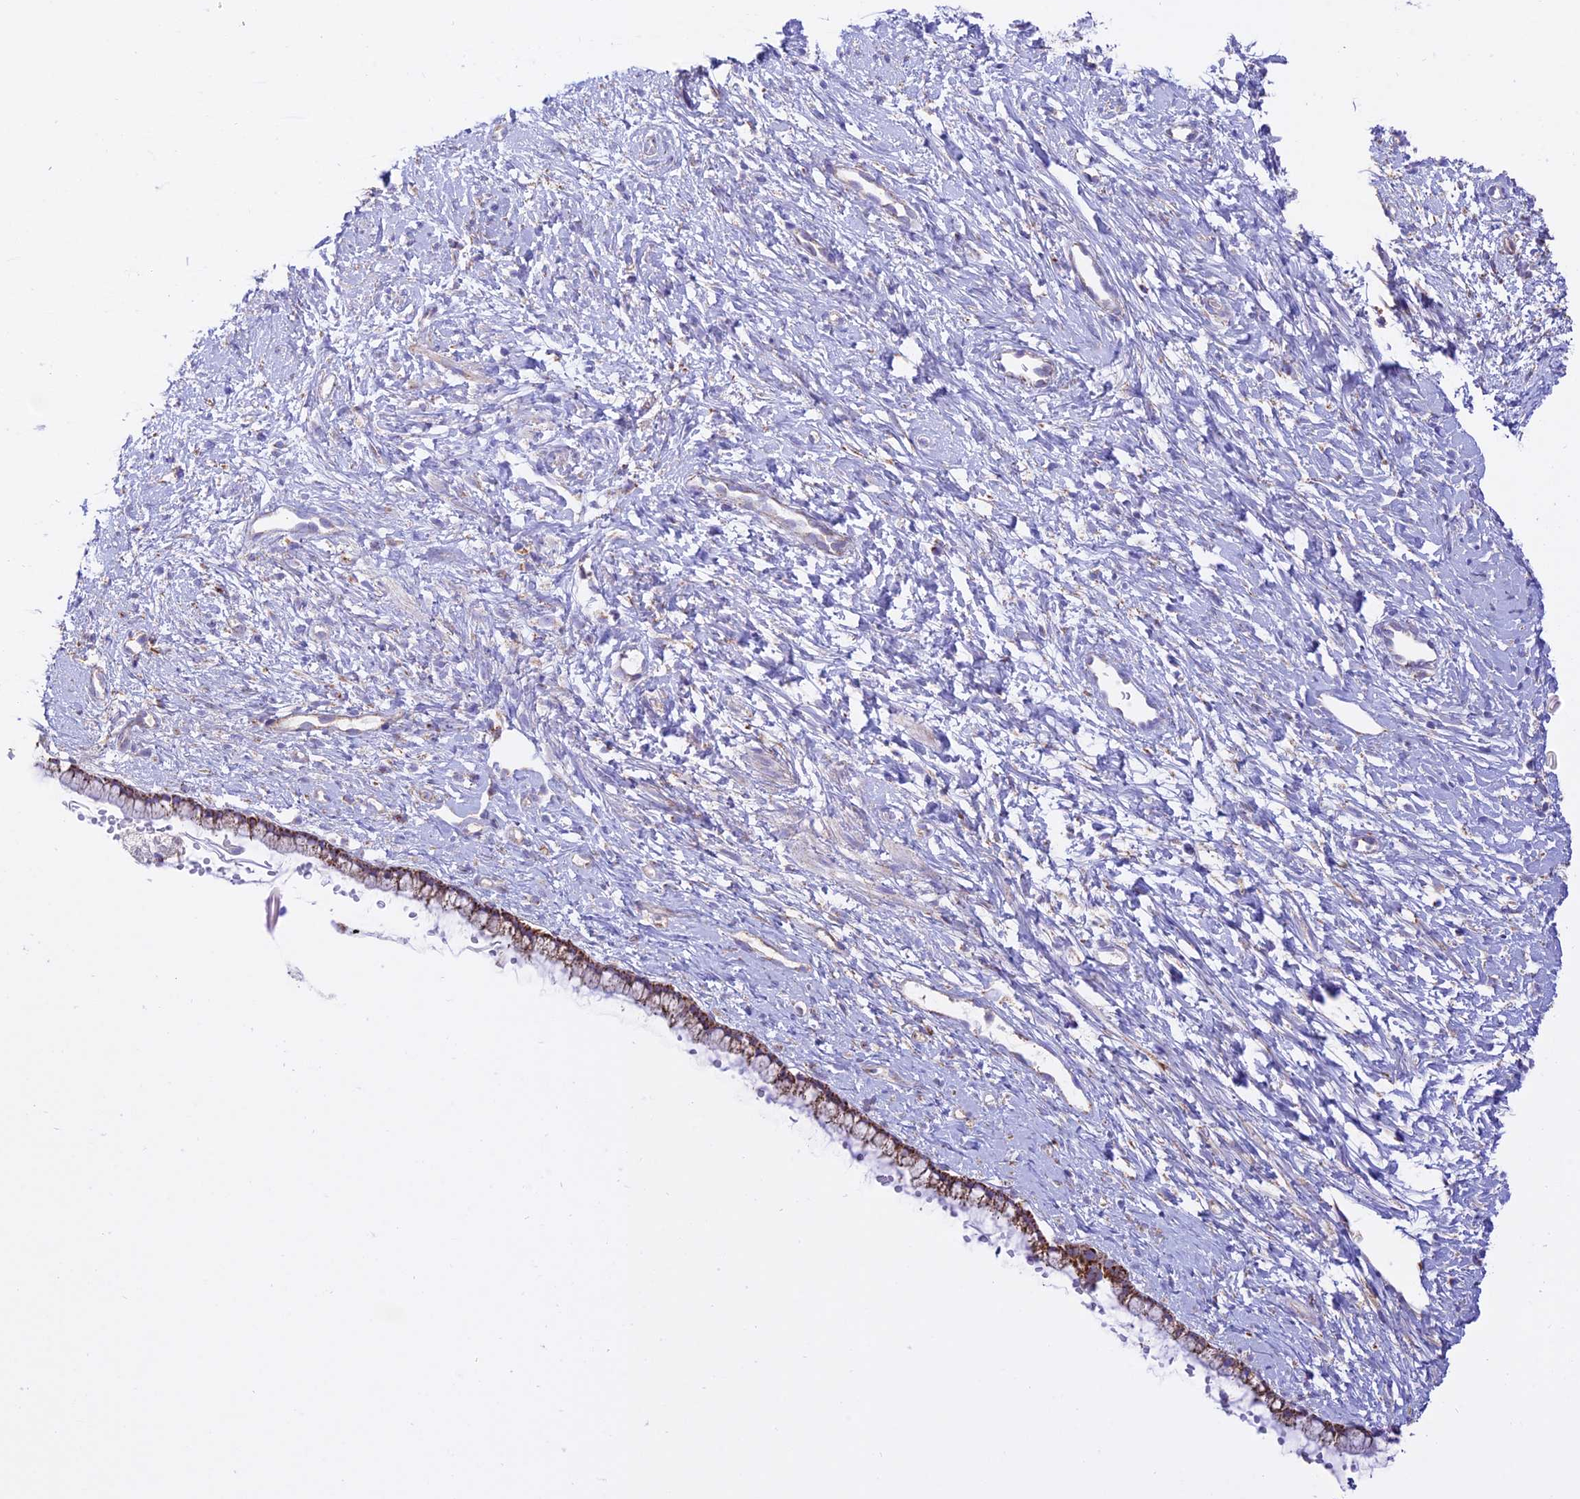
{"staining": {"intensity": "moderate", "quantity": "25%-75%", "location": "cytoplasmic/membranous"}, "tissue": "cervix", "cell_type": "Glandular cells", "image_type": "normal", "snomed": [{"axis": "morphology", "description": "Normal tissue, NOS"}, {"axis": "topography", "description": "Cervix"}], "caption": "The histopathology image exhibits immunohistochemical staining of benign cervix. There is moderate cytoplasmic/membranous staining is appreciated in approximately 25%-75% of glandular cells.", "gene": "HSDL2", "patient": {"sex": "female", "age": 57}}